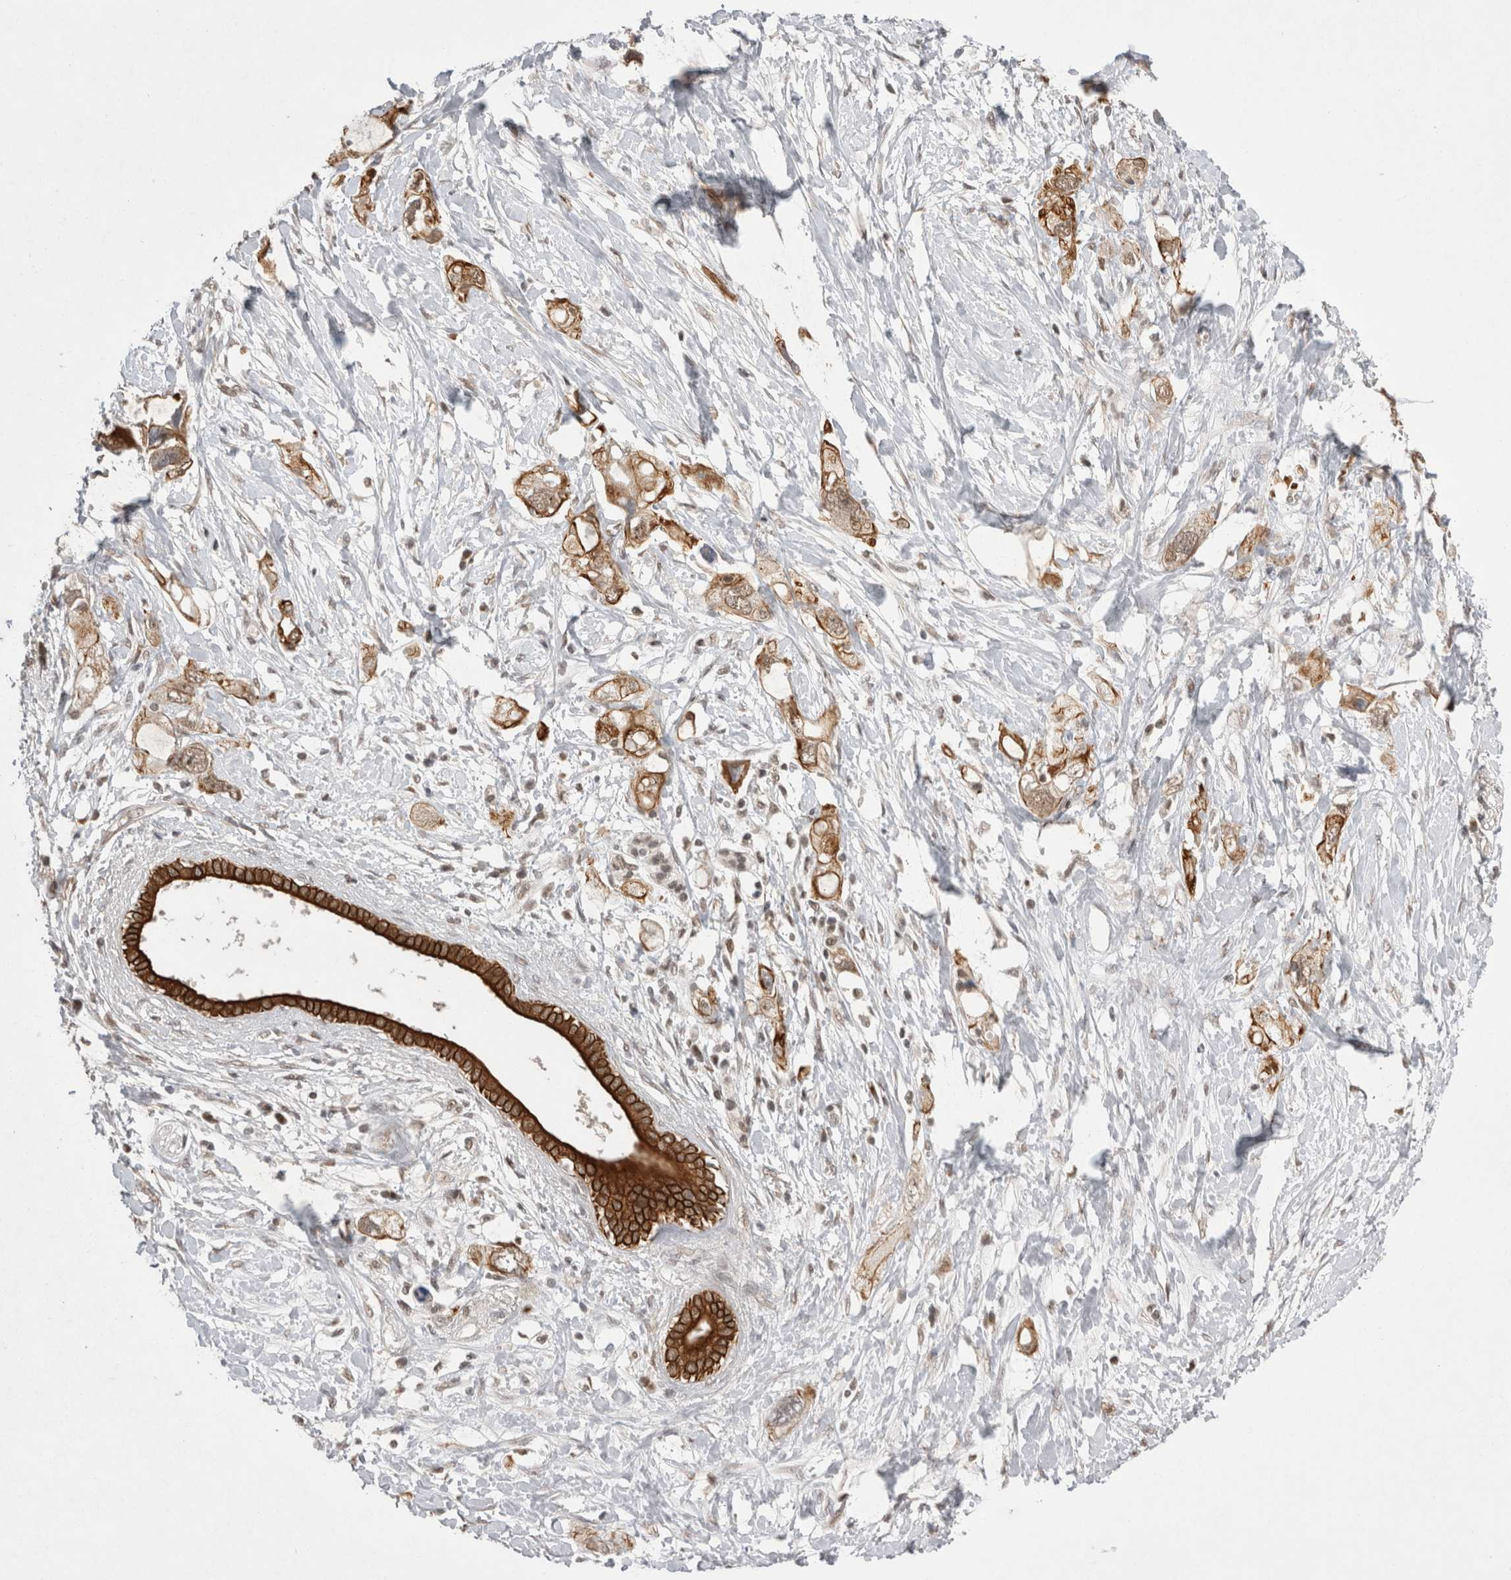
{"staining": {"intensity": "moderate", "quantity": ">75%", "location": "cytoplasmic/membranous"}, "tissue": "pancreatic cancer", "cell_type": "Tumor cells", "image_type": "cancer", "snomed": [{"axis": "morphology", "description": "Adenocarcinoma, NOS"}, {"axis": "topography", "description": "Pancreas"}], "caption": "IHC staining of pancreatic cancer, which displays medium levels of moderate cytoplasmic/membranous staining in approximately >75% of tumor cells indicating moderate cytoplasmic/membranous protein expression. The staining was performed using DAB (3,3'-diaminobenzidine) (brown) for protein detection and nuclei were counterstained in hematoxylin (blue).", "gene": "ZNF341", "patient": {"sex": "female", "age": 56}}